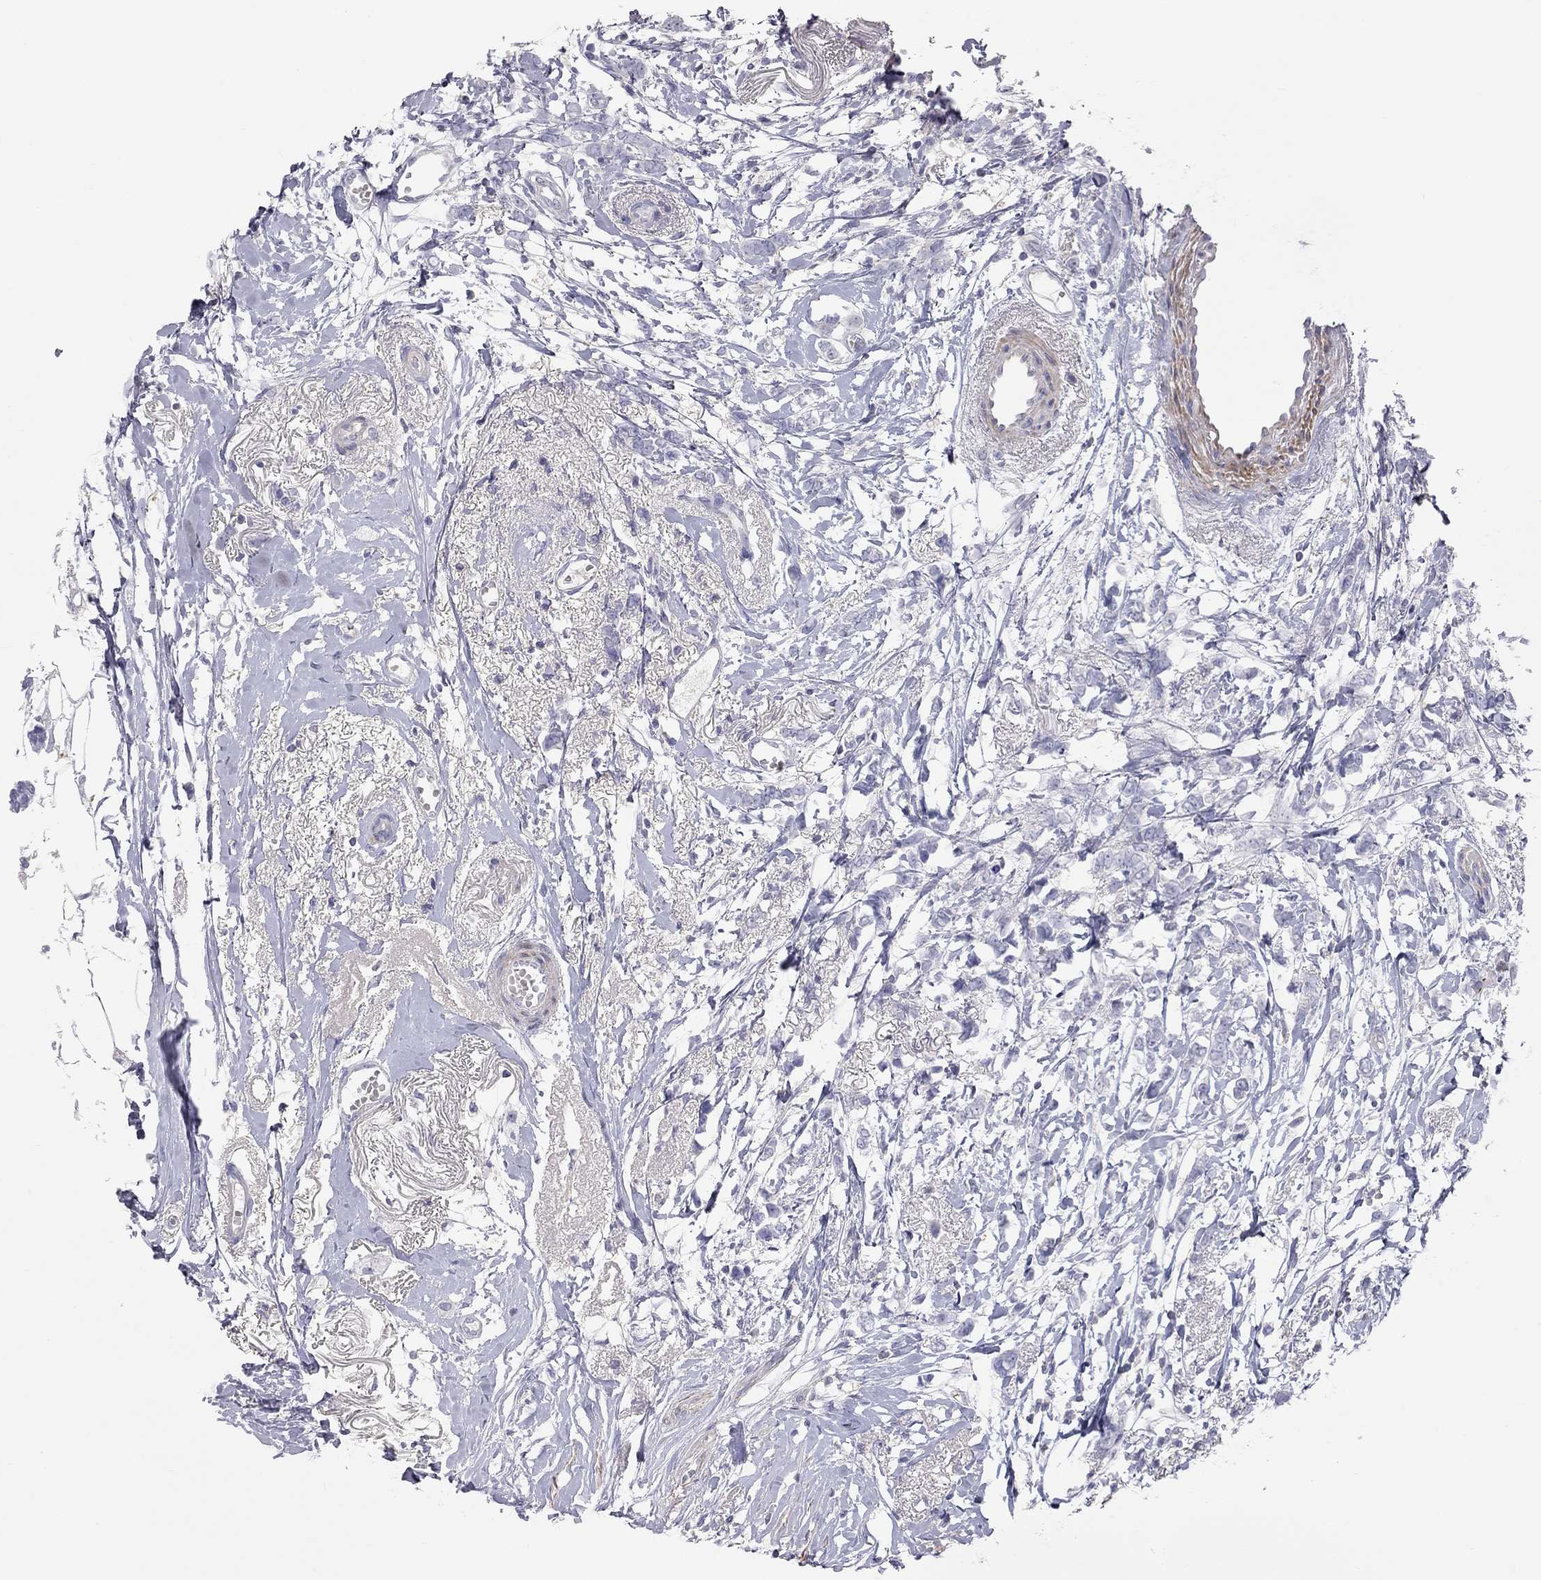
{"staining": {"intensity": "negative", "quantity": "none", "location": "none"}, "tissue": "breast cancer", "cell_type": "Tumor cells", "image_type": "cancer", "snomed": [{"axis": "morphology", "description": "Duct carcinoma"}, {"axis": "topography", "description": "Breast"}], "caption": "Tumor cells show no significant expression in breast cancer.", "gene": "ADCYAP1", "patient": {"sex": "female", "age": 40}}